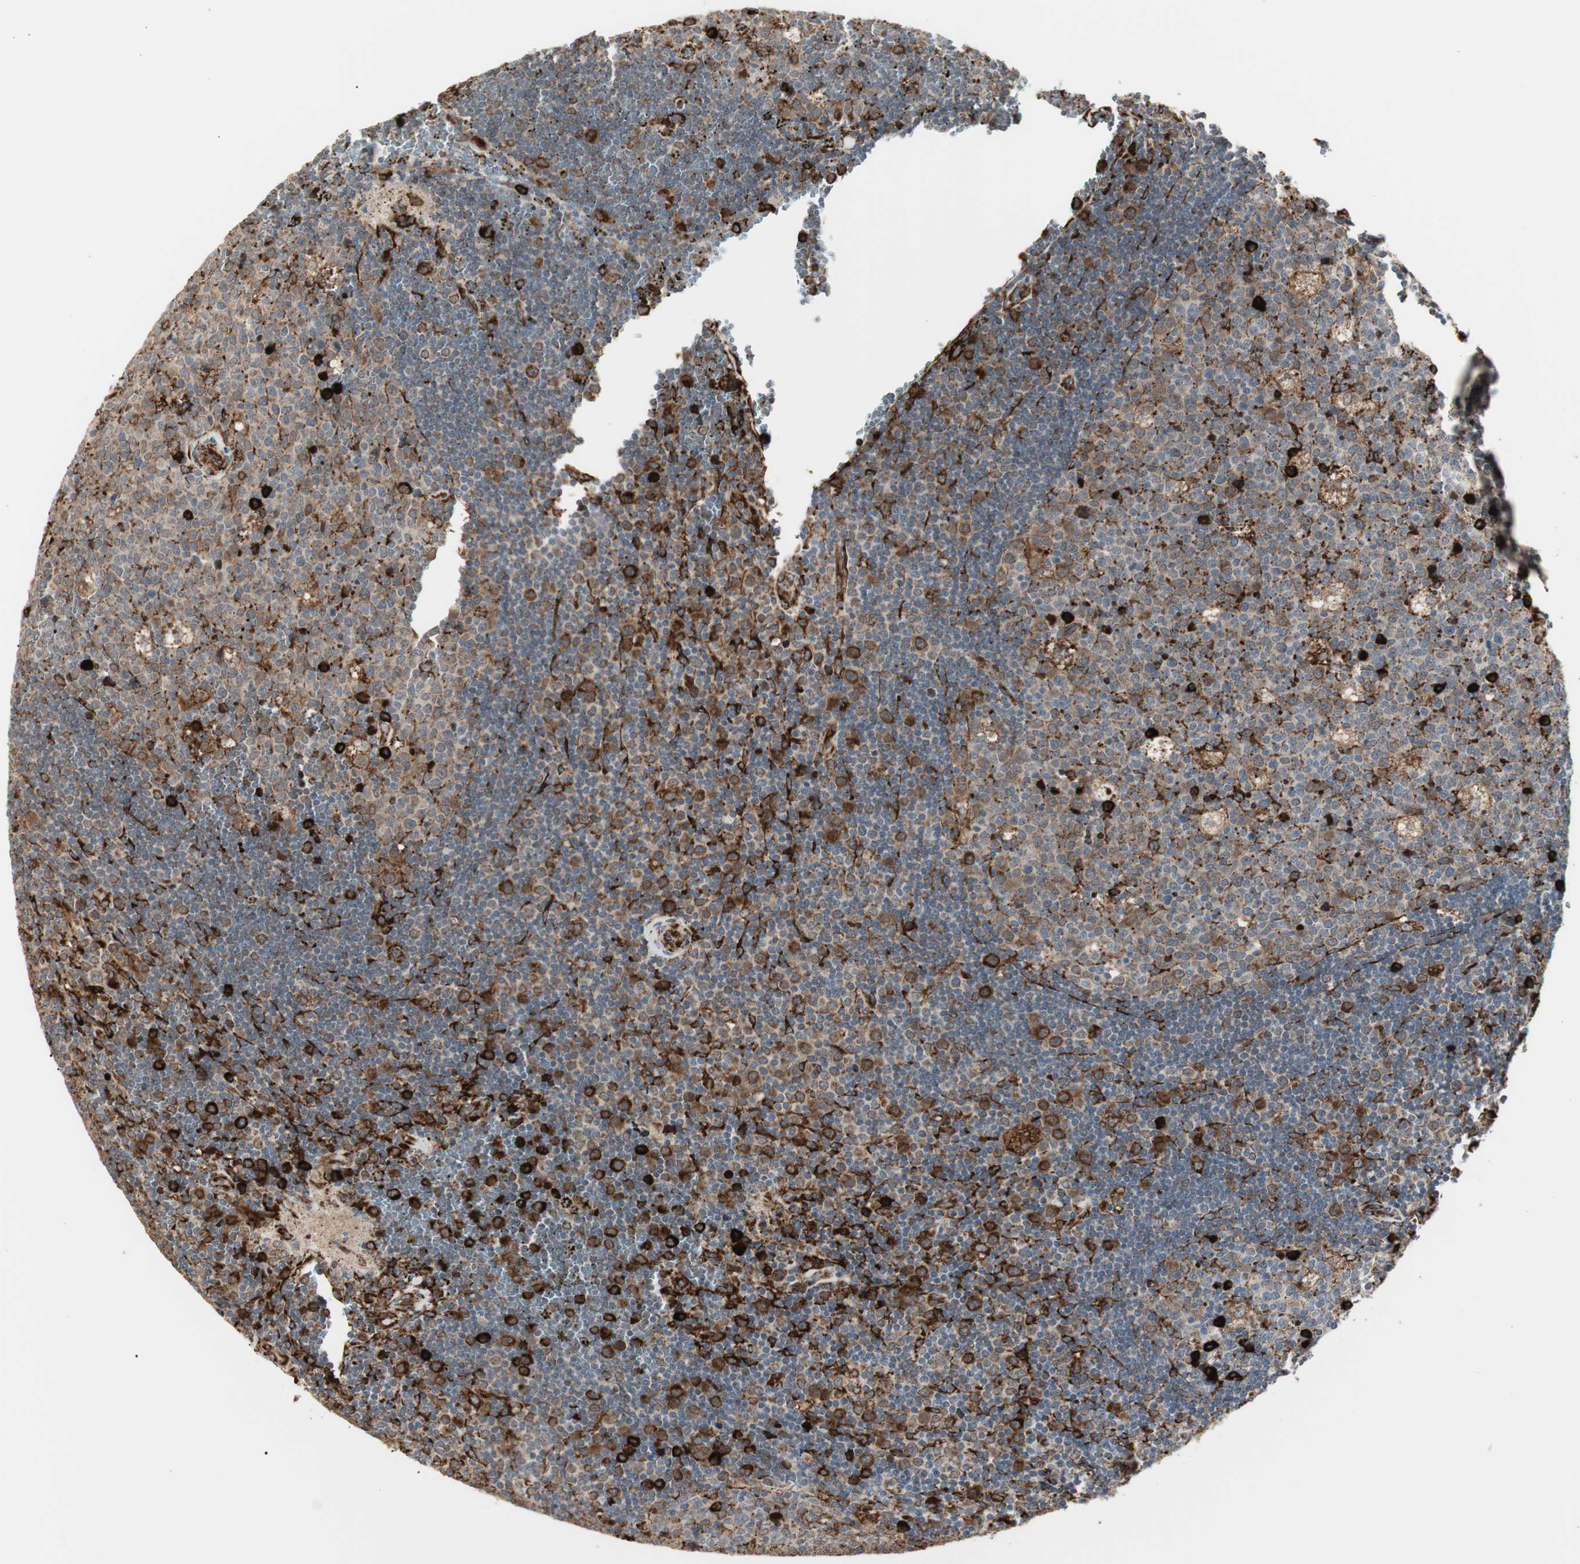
{"staining": {"intensity": "moderate", "quantity": "25%-75%", "location": "cytoplasmic/membranous"}, "tissue": "lymph node", "cell_type": "Germinal center cells", "image_type": "normal", "snomed": [{"axis": "morphology", "description": "Normal tissue, NOS"}, {"axis": "topography", "description": "Lymph node"}, {"axis": "topography", "description": "Salivary gland"}], "caption": "Lymph node stained with immunohistochemistry (IHC) exhibits moderate cytoplasmic/membranous positivity in approximately 25%-75% of germinal center cells.", "gene": "HSP90B1", "patient": {"sex": "male", "age": 8}}